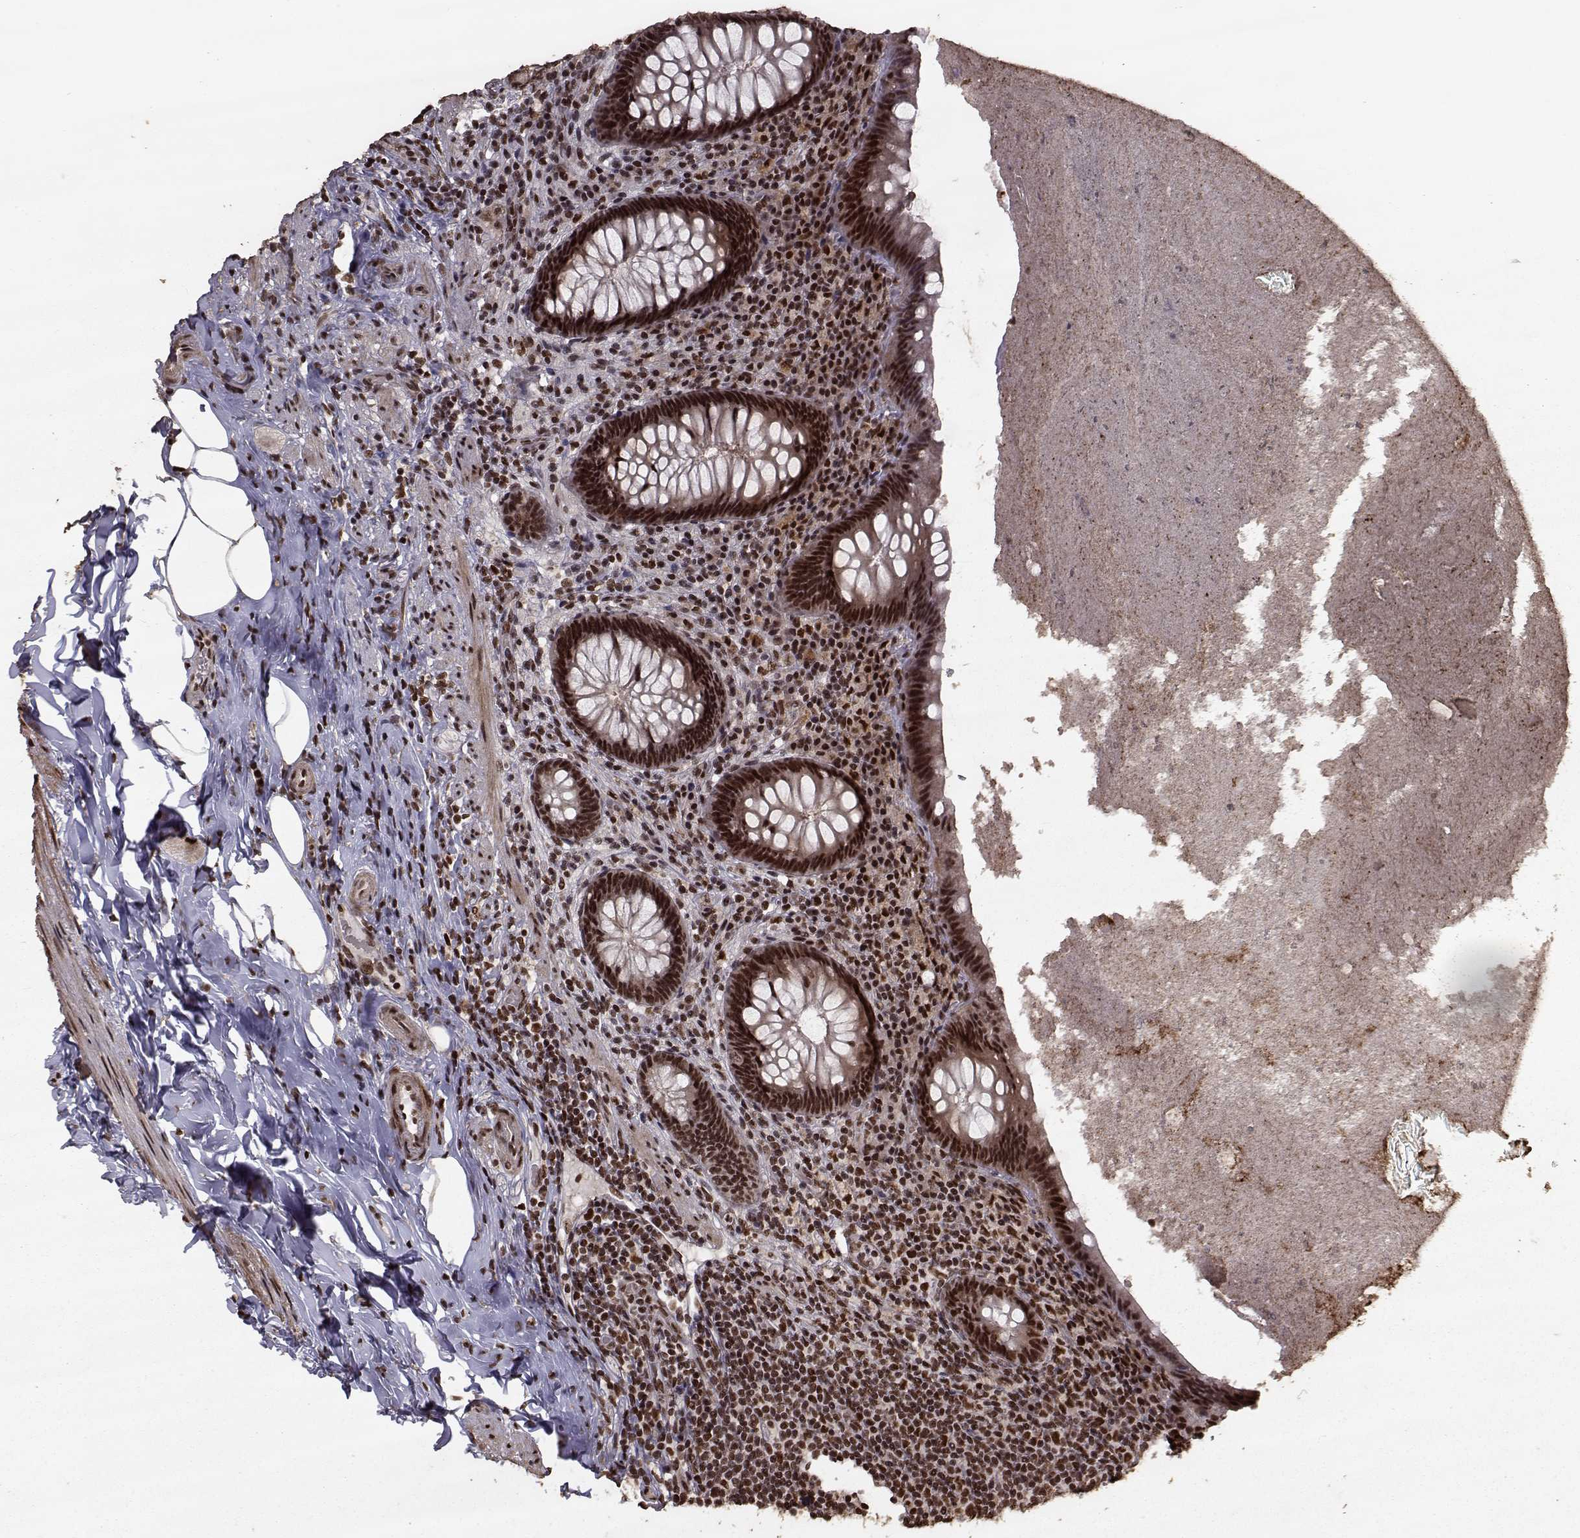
{"staining": {"intensity": "strong", "quantity": ">75%", "location": "cytoplasmic/membranous,nuclear"}, "tissue": "appendix", "cell_type": "Glandular cells", "image_type": "normal", "snomed": [{"axis": "morphology", "description": "Normal tissue, NOS"}, {"axis": "topography", "description": "Appendix"}], "caption": "This is a micrograph of immunohistochemistry staining of benign appendix, which shows strong expression in the cytoplasmic/membranous,nuclear of glandular cells.", "gene": "SF1", "patient": {"sex": "male", "age": 47}}